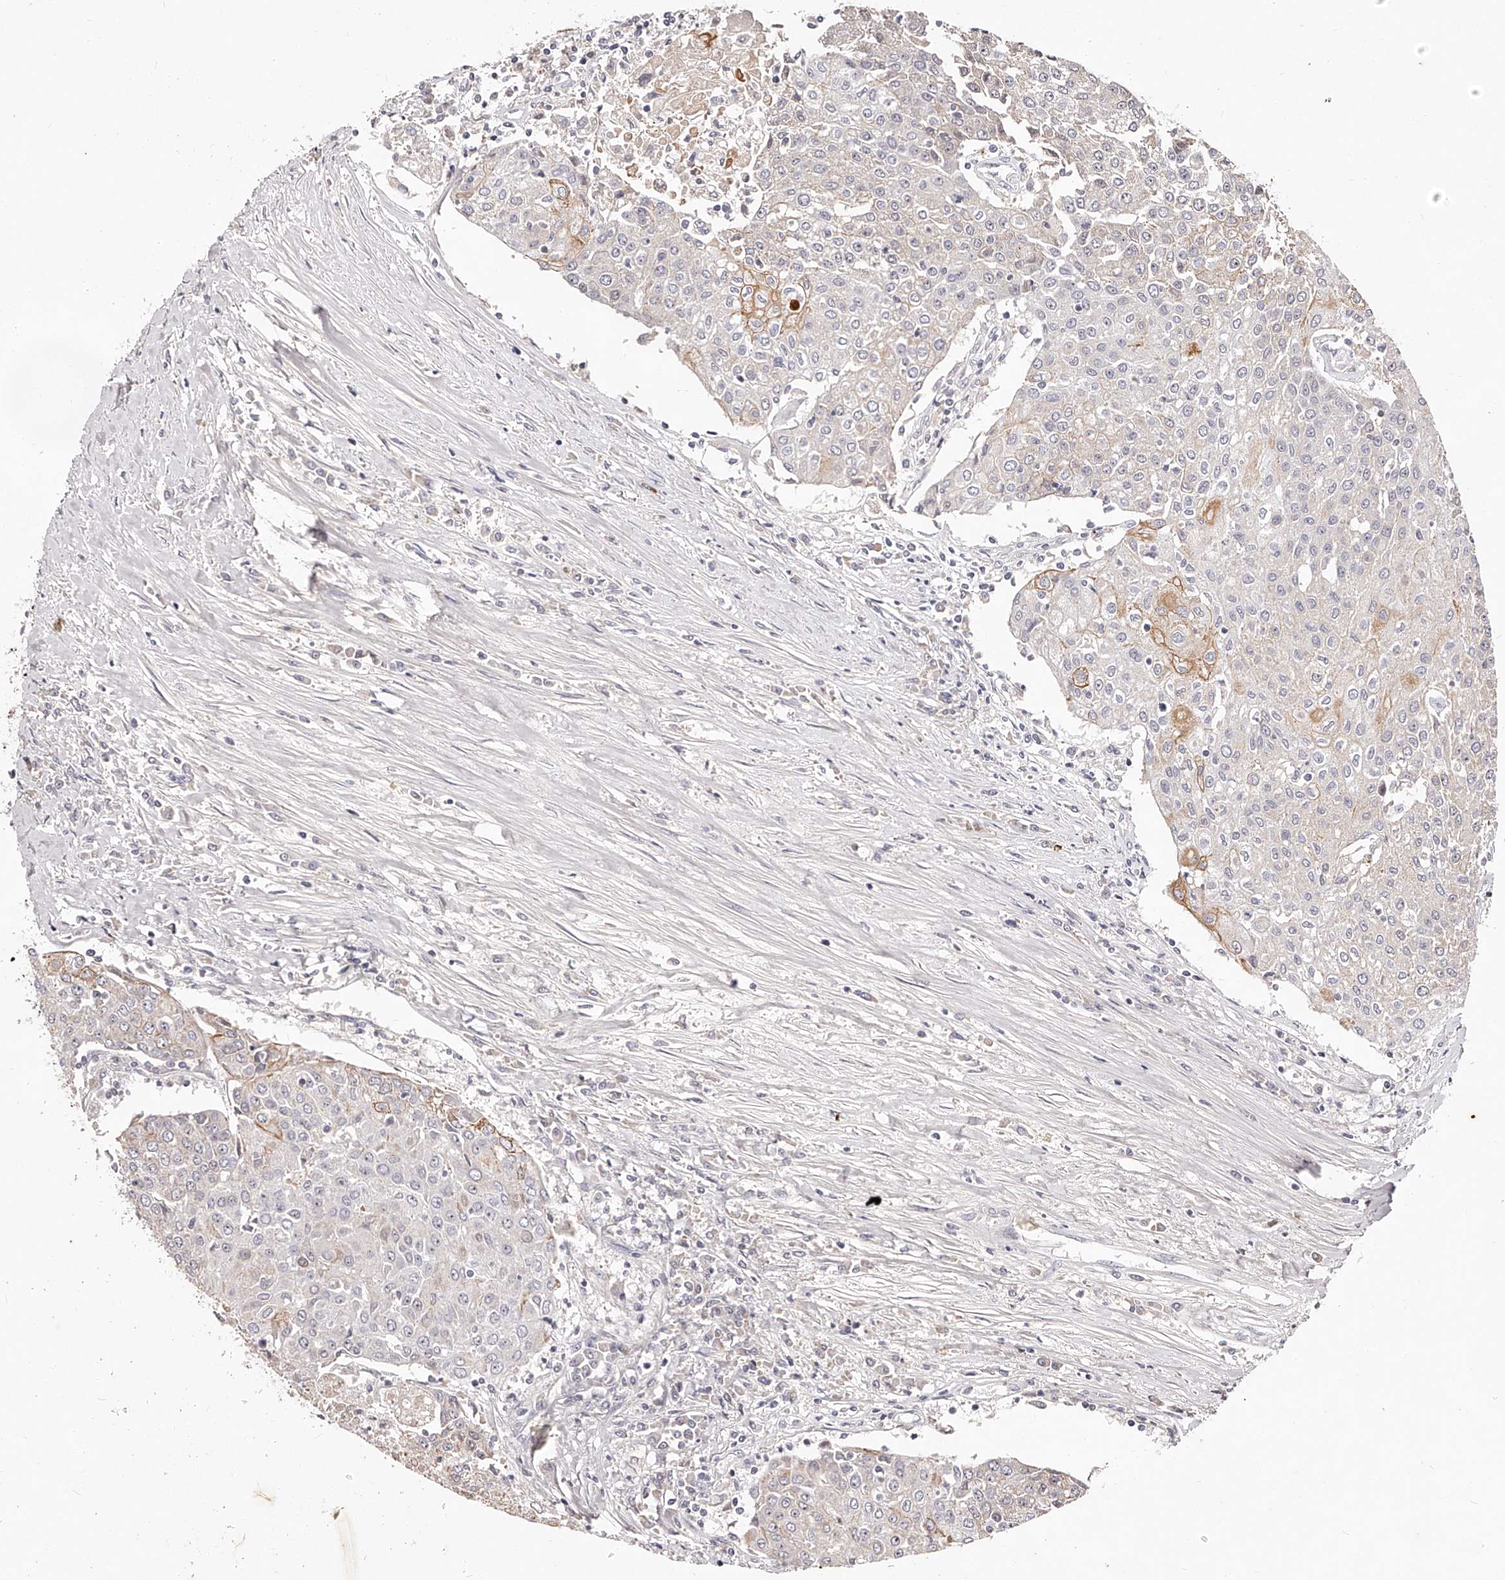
{"staining": {"intensity": "moderate", "quantity": "<25%", "location": "cytoplasmic/membranous"}, "tissue": "urothelial cancer", "cell_type": "Tumor cells", "image_type": "cancer", "snomed": [{"axis": "morphology", "description": "Urothelial carcinoma, High grade"}, {"axis": "topography", "description": "Urinary bladder"}], "caption": "Immunohistochemical staining of human urothelial carcinoma (high-grade) reveals low levels of moderate cytoplasmic/membranous expression in about <25% of tumor cells. The protein is stained brown, and the nuclei are stained in blue (DAB IHC with brightfield microscopy, high magnification).", "gene": "PHACTR1", "patient": {"sex": "female", "age": 85}}